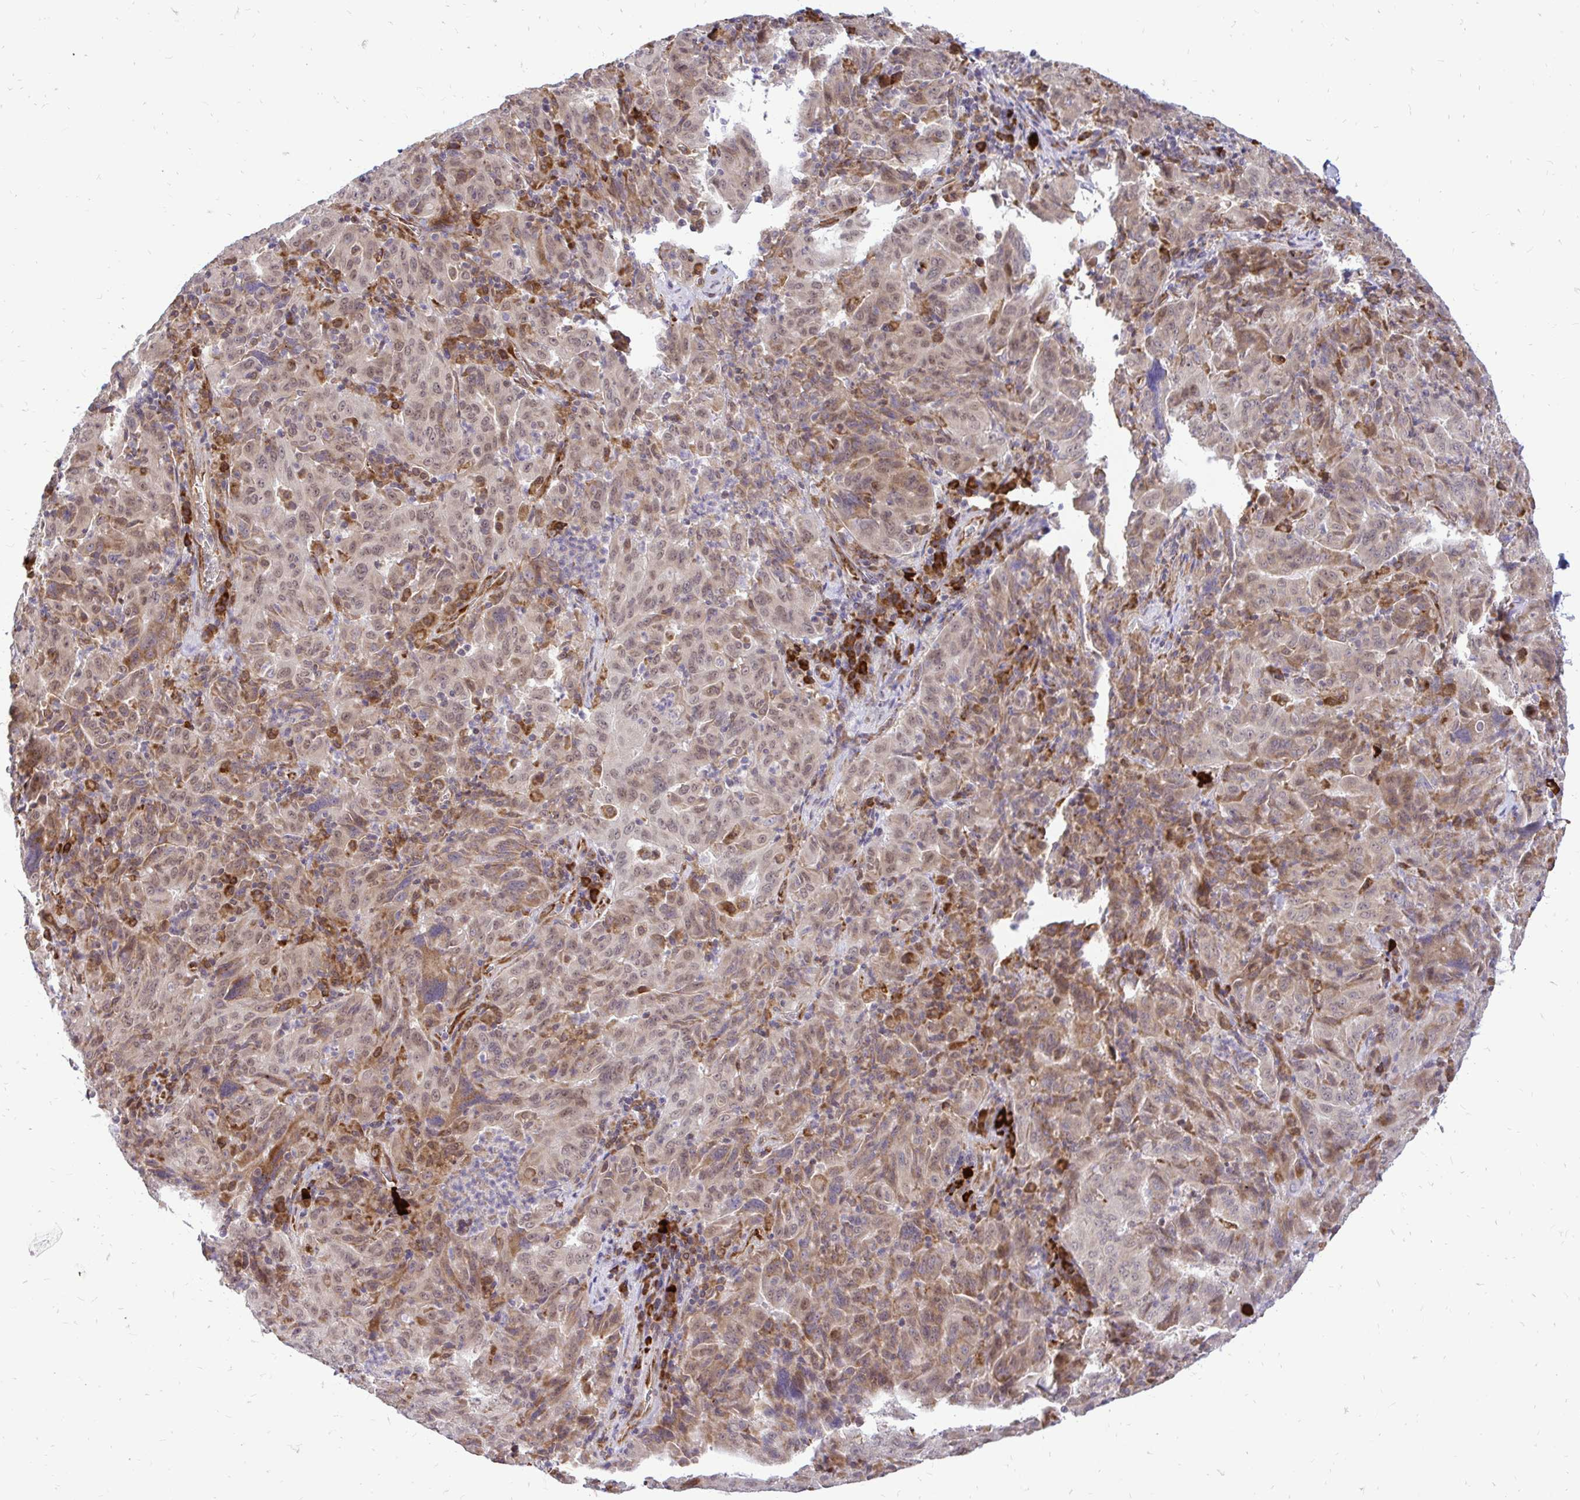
{"staining": {"intensity": "moderate", "quantity": ">75%", "location": "cytoplasmic/membranous,nuclear"}, "tissue": "pancreatic cancer", "cell_type": "Tumor cells", "image_type": "cancer", "snomed": [{"axis": "morphology", "description": "Adenocarcinoma, NOS"}, {"axis": "topography", "description": "Pancreas"}], "caption": "Pancreatic cancer (adenocarcinoma) stained with a brown dye displays moderate cytoplasmic/membranous and nuclear positive positivity in about >75% of tumor cells.", "gene": "NAALAD2", "patient": {"sex": "male", "age": 63}}